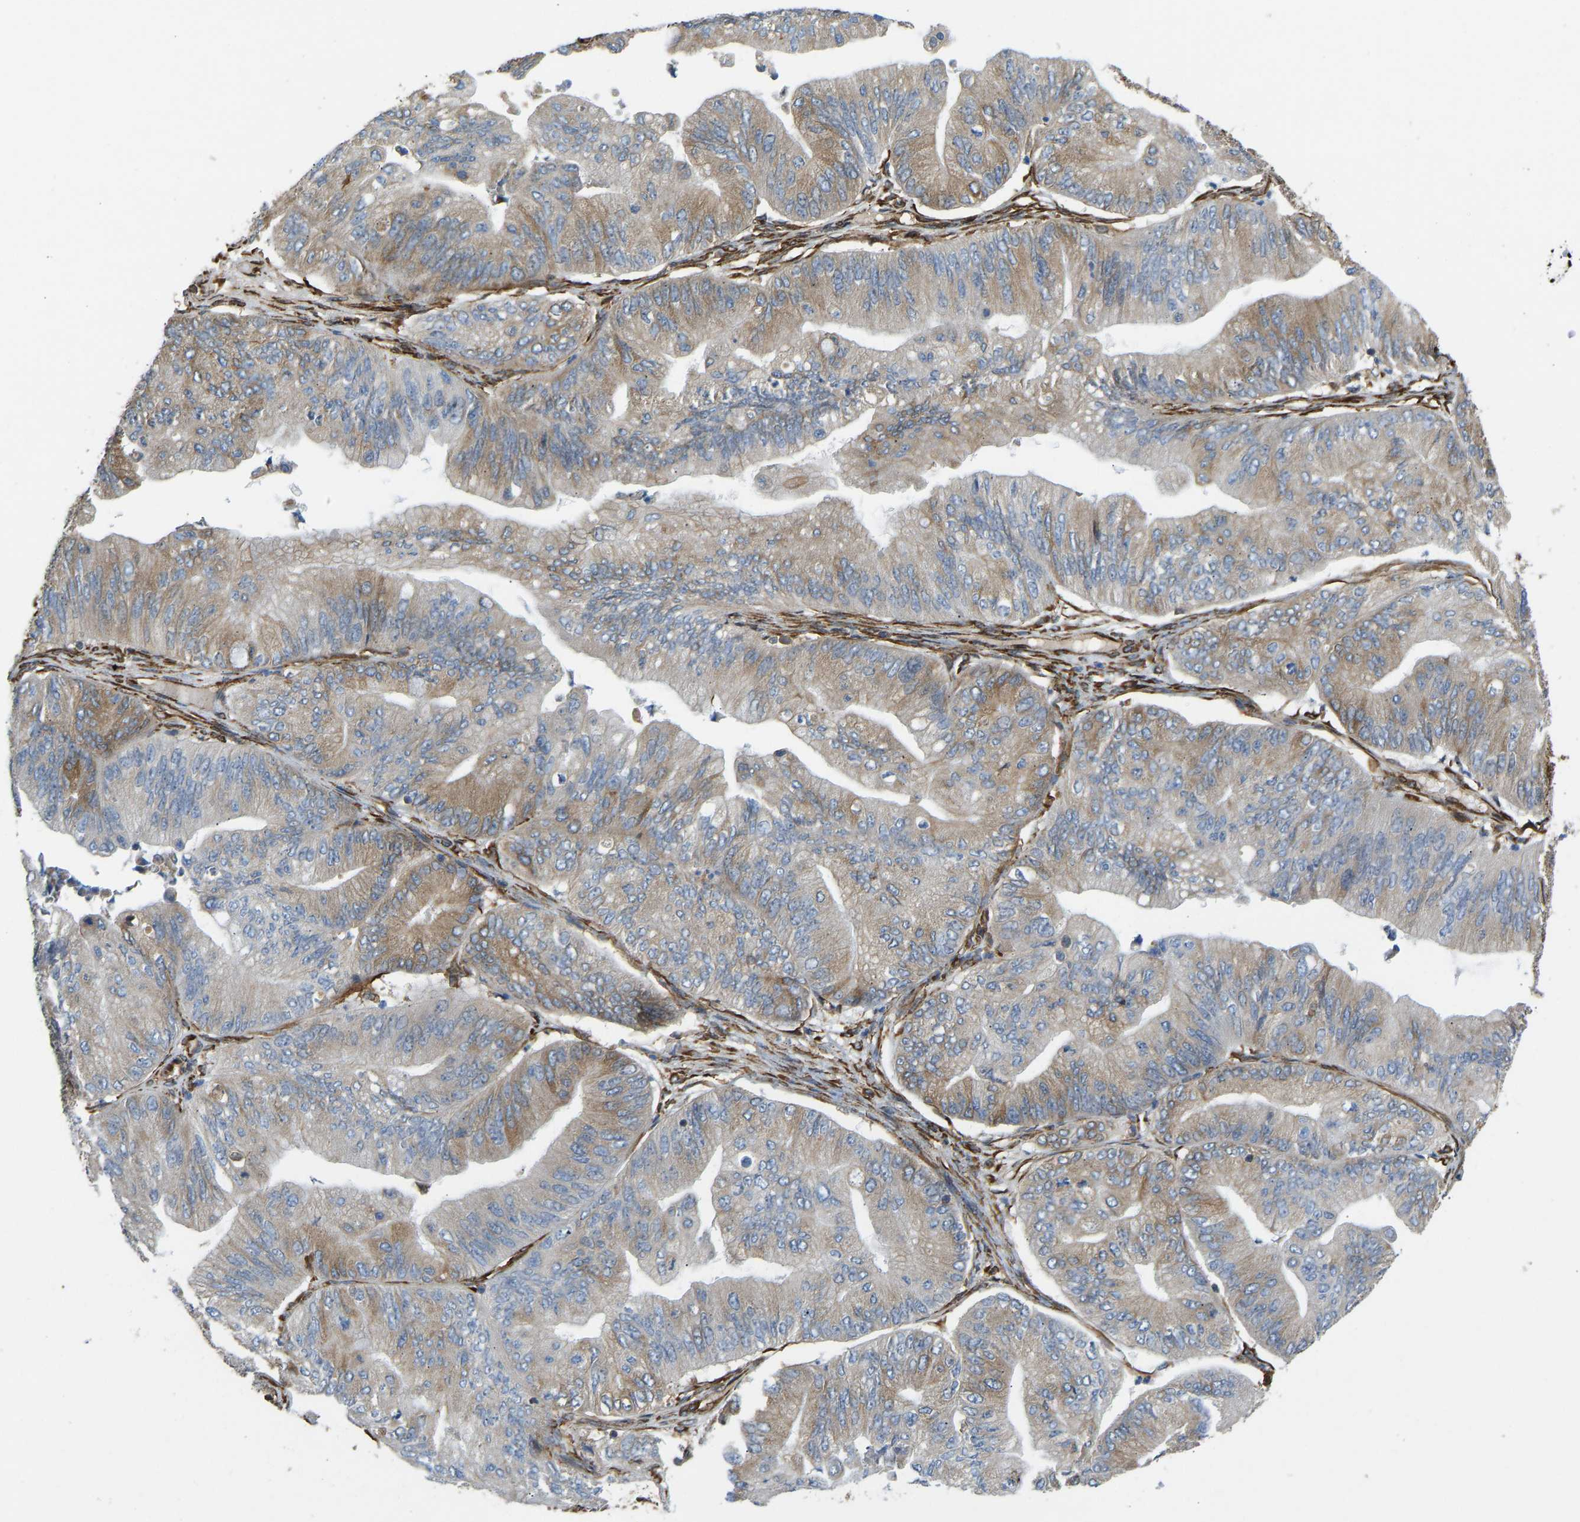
{"staining": {"intensity": "moderate", "quantity": ">75%", "location": "cytoplasmic/membranous"}, "tissue": "ovarian cancer", "cell_type": "Tumor cells", "image_type": "cancer", "snomed": [{"axis": "morphology", "description": "Cystadenocarcinoma, mucinous, NOS"}, {"axis": "topography", "description": "Ovary"}], "caption": "Immunohistochemistry image of neoplastic tissue: ovarian mucinous cystadenocarcinoma stained using IHC exhibits medium levels of moderate protein expression localized specifically in the cytoplasmic/membranous of tumor cells, appearing as a cytoplasmic/membranous brown color.", "gene": "BEX3", "patient": {"sex": "female", "age": 61}}